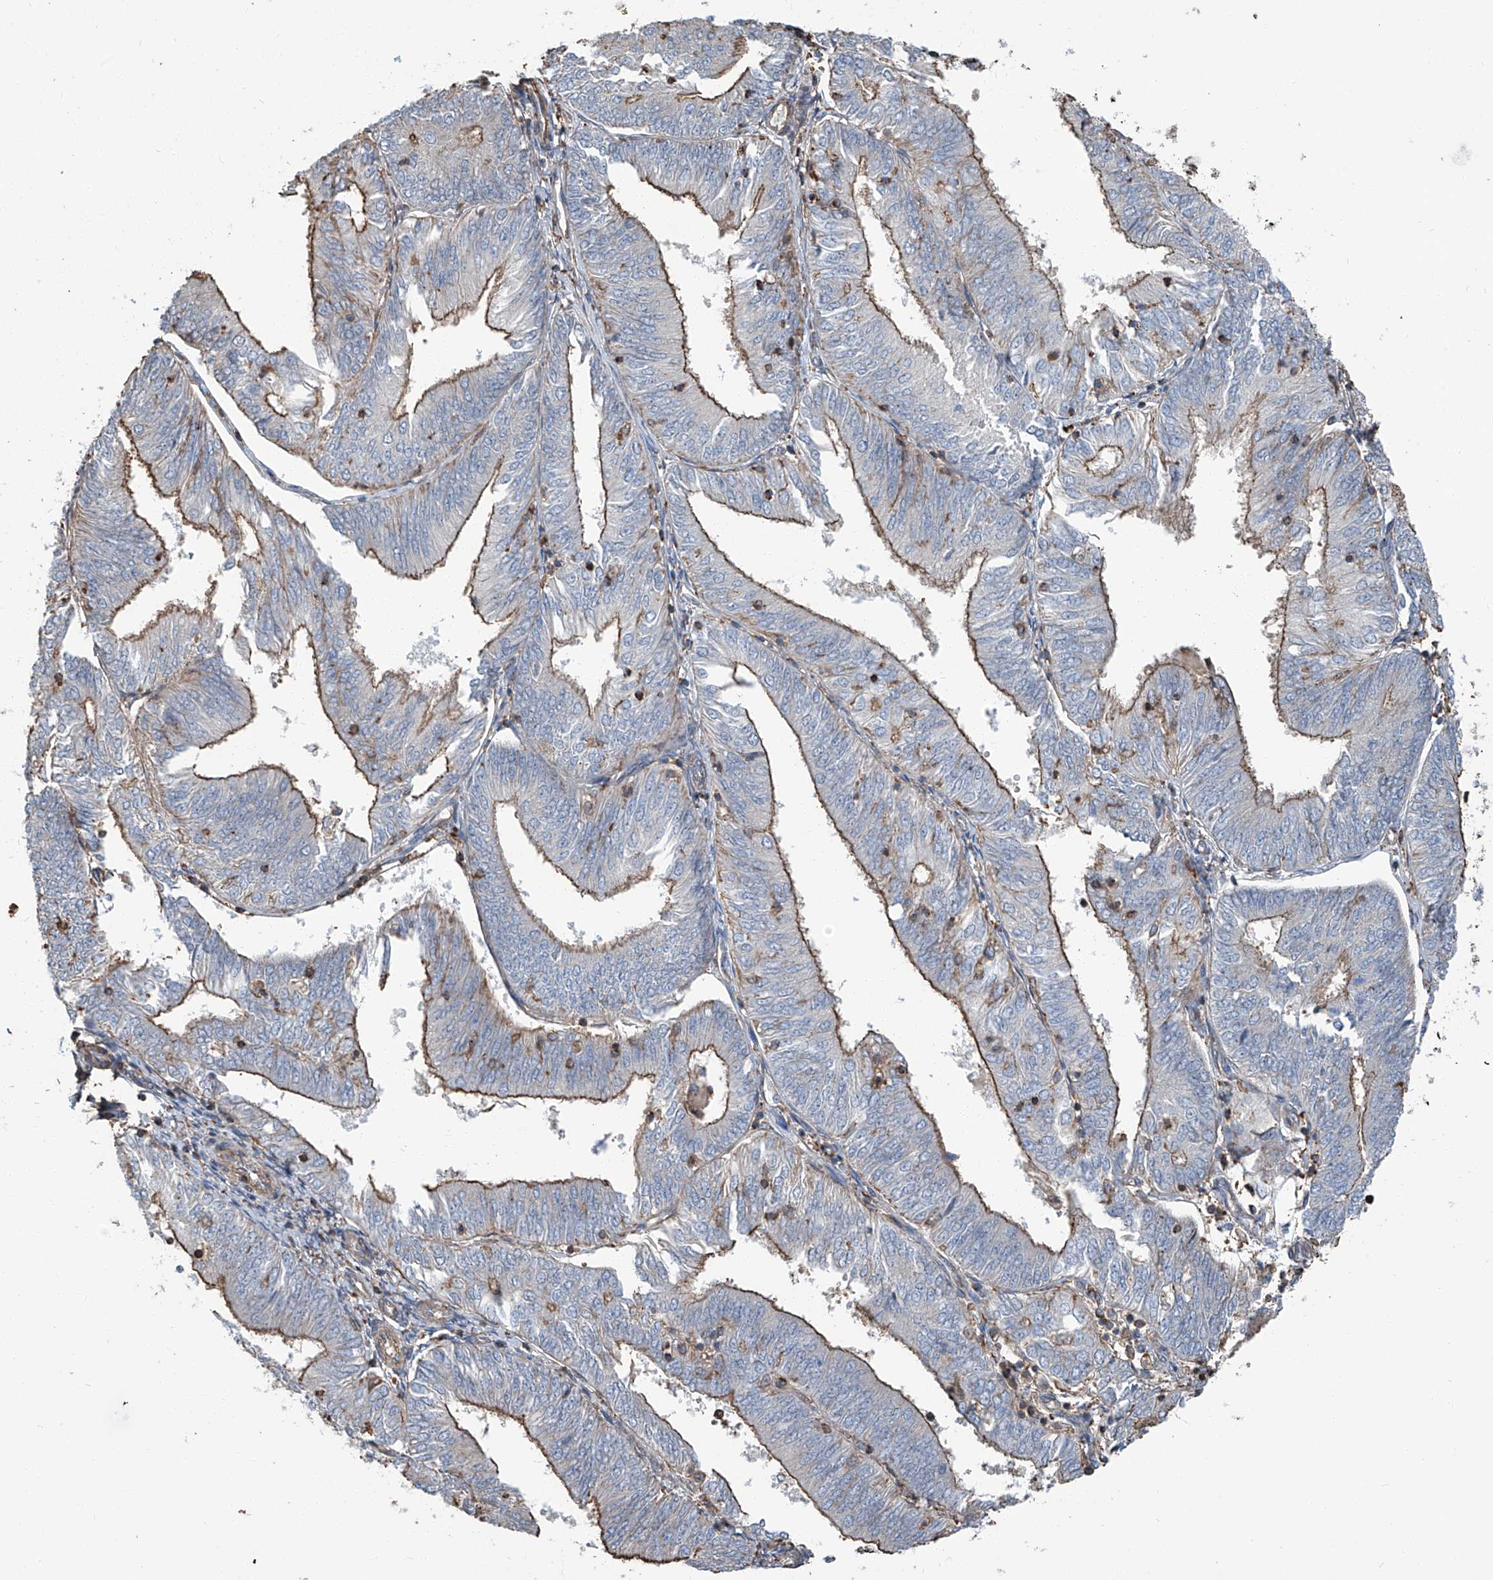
{"staining": {"intensity": "moderate", "quantity": "25%-75%", "location": "cytoplasmic/membranous"}, "tissue": "endometrial cancer", "cell_type": "Tumor cells", "image_type": "cancer", "snomed": [{"axis": "morphology", "description": "Adenocarcinoma, NOS"}, {"axis": "topography", "description": "Endometrium"}], "caption": "IHC histopathology image of neoplastic tissue: human endometrial cancer (adenocarcinoma) stained using immunohistochemistry exhibits medium levels of moderate protein expression localized specifically in the cytoplasmic/membranous of tumor cells, appearing as a cytoplasmic/membranous brown color.", "gene": "PIEZO2", "patient": {"sex": "female", "age": 58}}